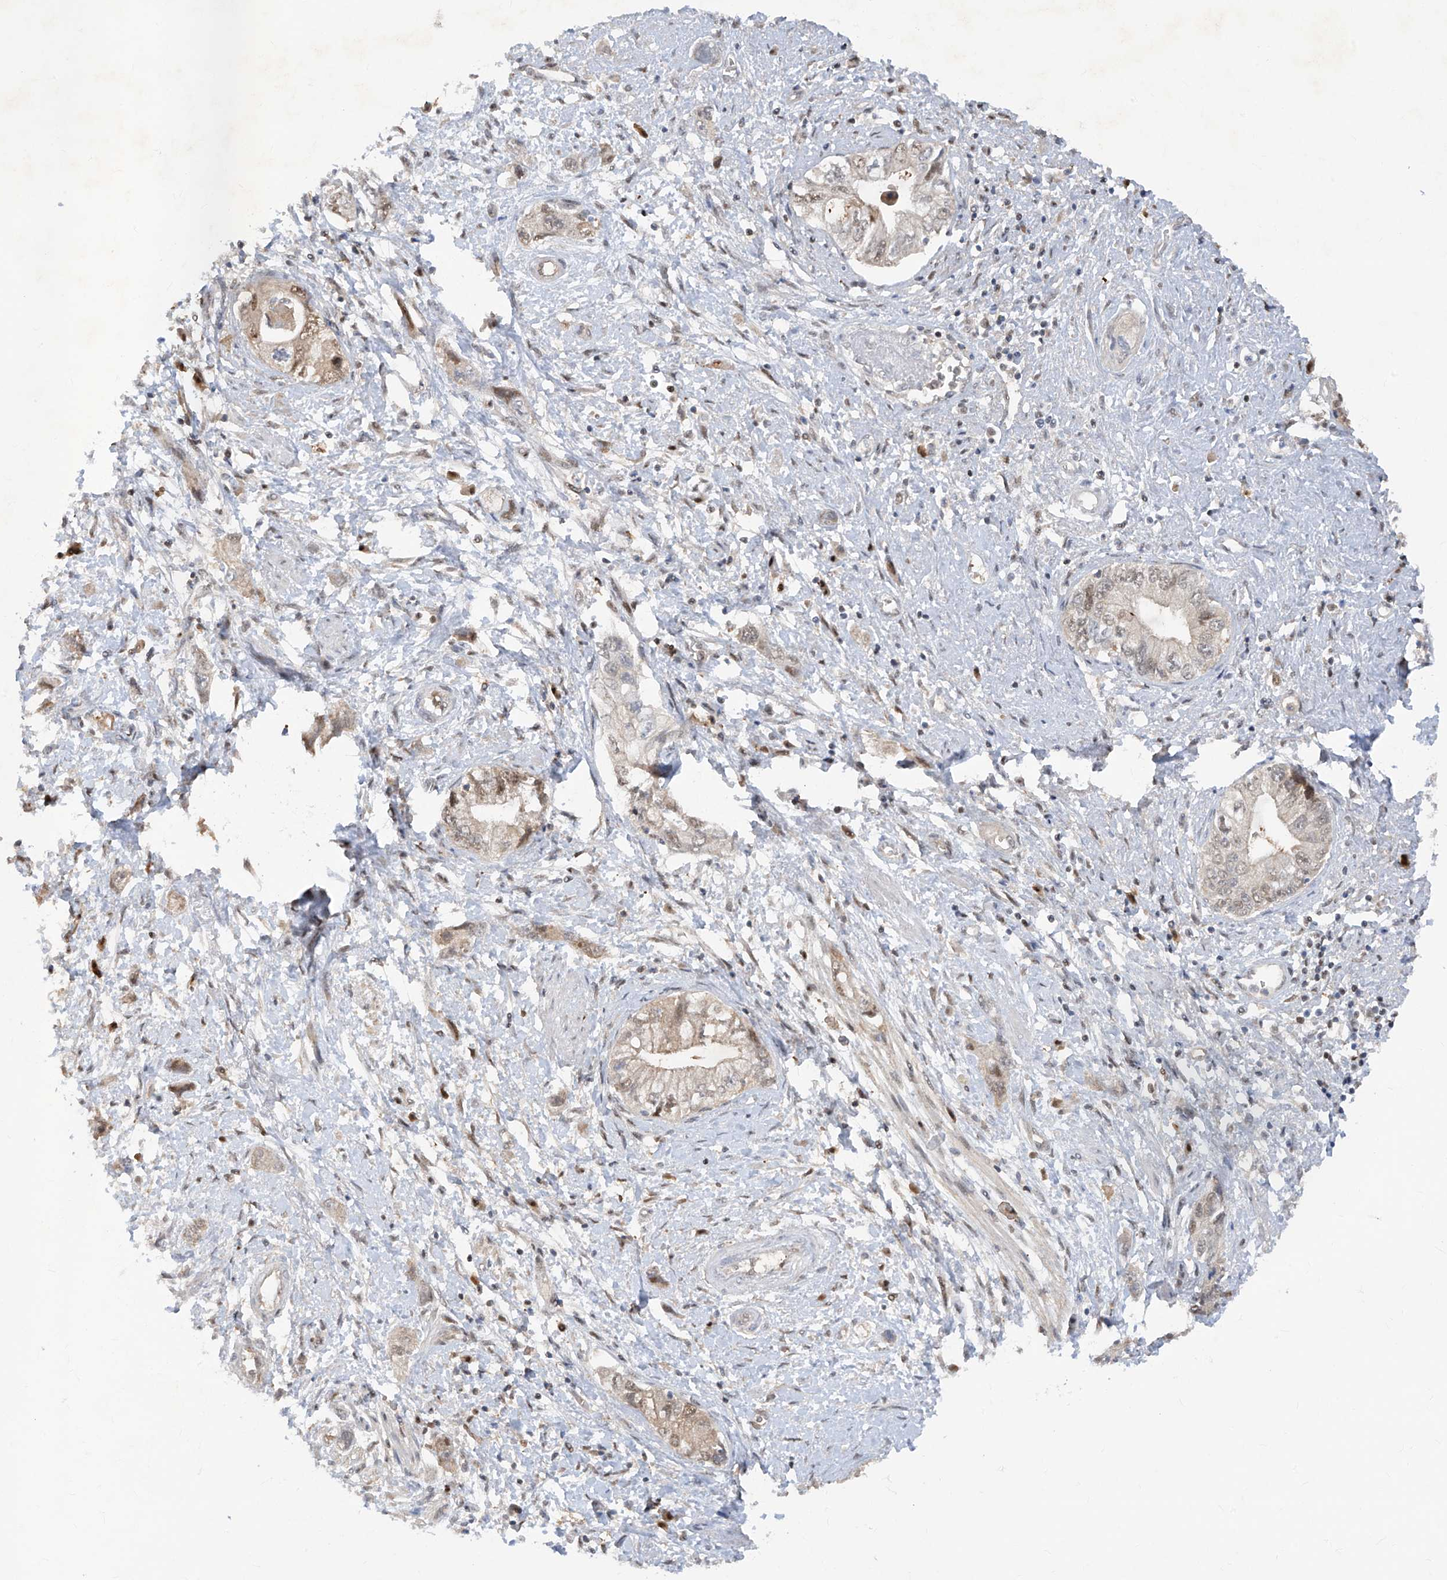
{"staining": {"intensity": "weak", "quantity": "<25%", "location": "nuclear"}, "tissue": "pancreatic cancer", "cell_type": "Tumor cells", "image_type": "cancer", "snomed": [{"axis": "morphology", "description": "Adenocarcinoma, NOS"}, {"axis": "topography", "description": "Pancreas"}], "caption": "This is an immunohistochemistry (IHC) histopathology image of human adenocarcinoma (pancreatic). There is no positivity in tumor cells.", "gene": "ZNF358", "patient": {"sex": "female", "age": 73}}